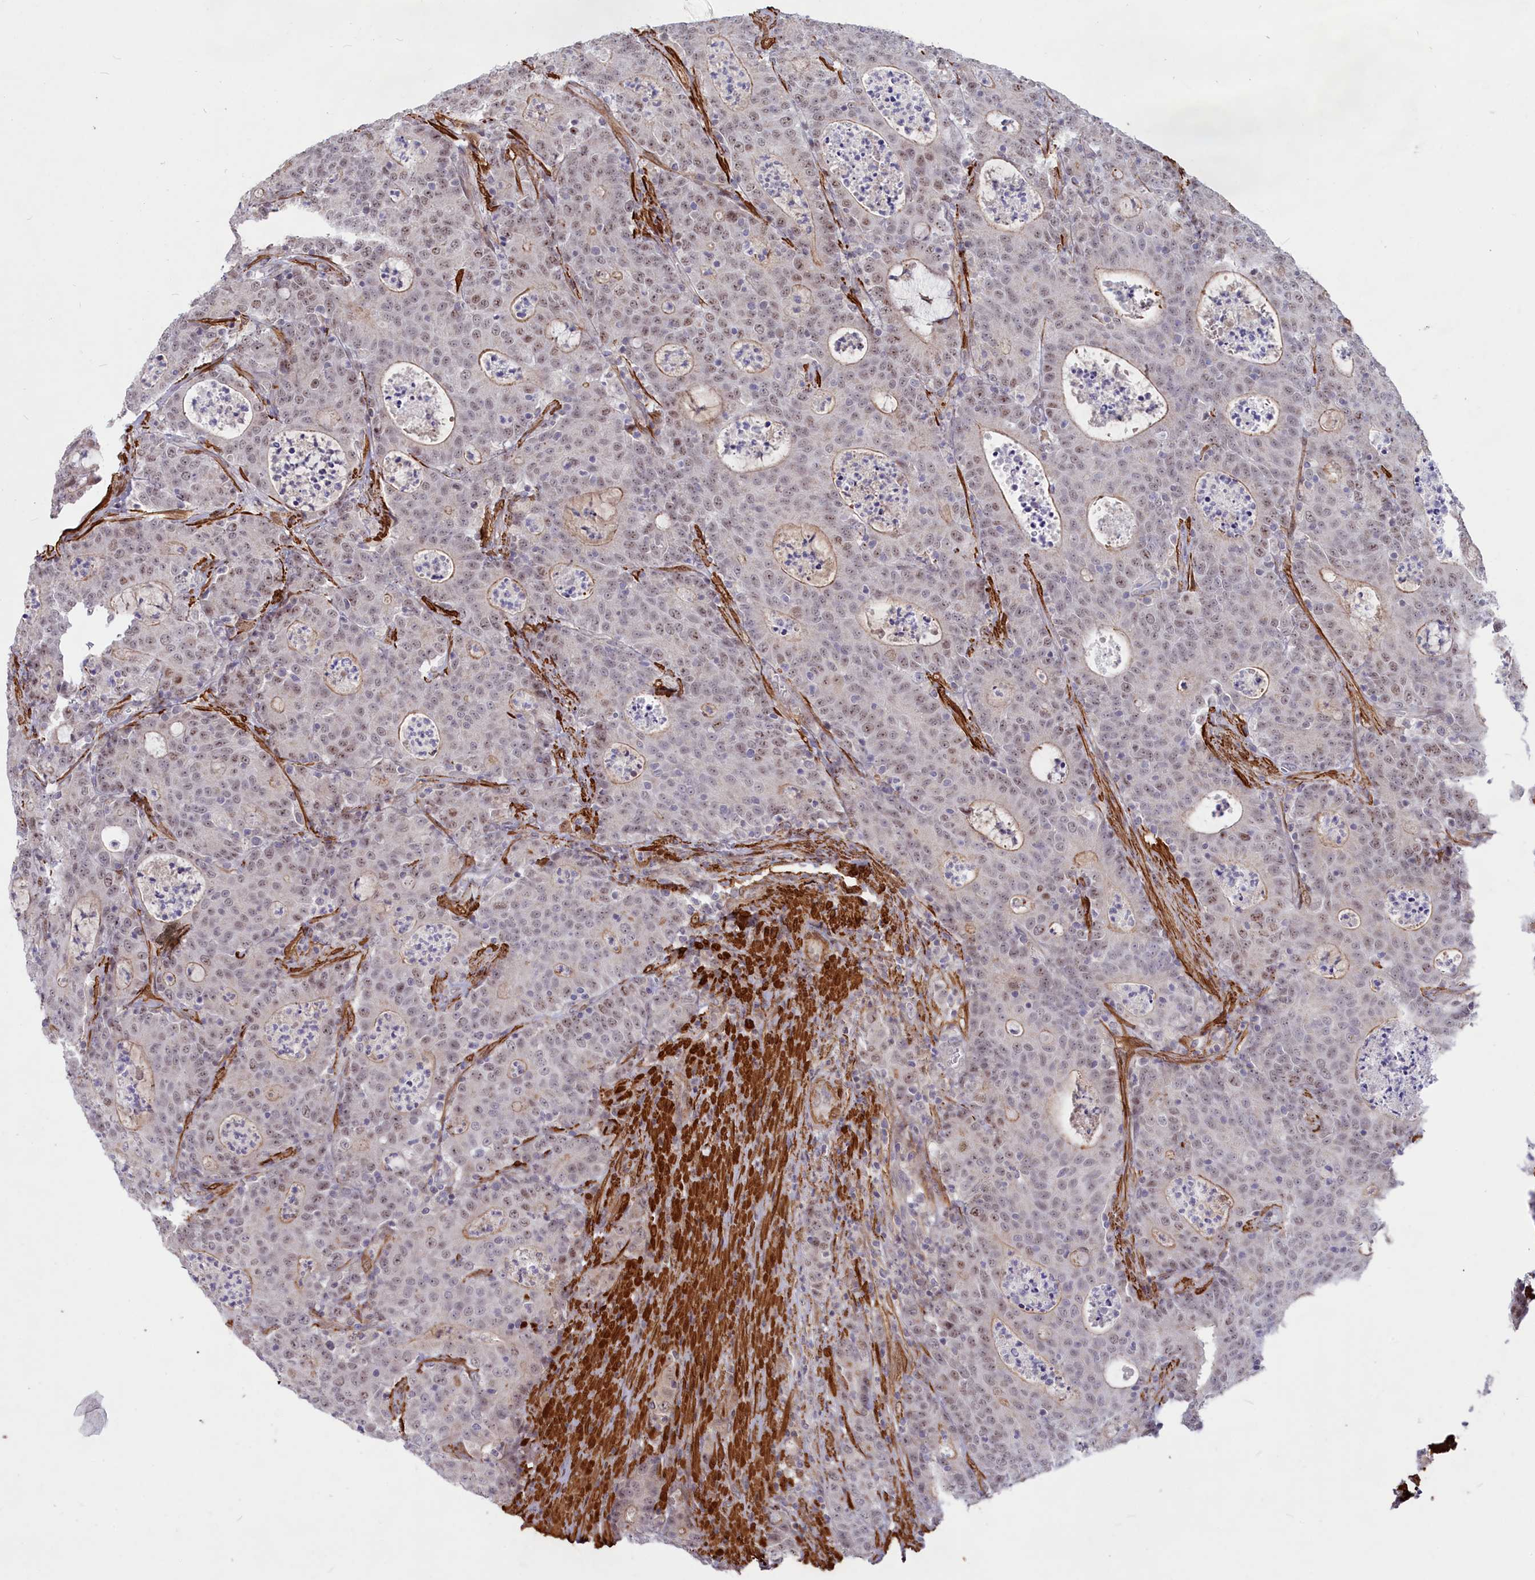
{"staining": {"intensity": "moderate", "quantity": "<25%", "location": "cytoplasmic/membranous,nuclear"}, "tissue": "colorectal cancer", "cell_type": "Tumor cells", "image_type": "cancer", "snomed": [{"axis": "morphology", "description": "Adenocarcinoma, NOS"}, {"axis": "topography", "description": "Colon"}], "caption": "Colorectal cancer (adenocarcinoma) tissue reveals moderate cytoplasmic/membranous and nuclear expression in approximately <25% of tumor cells, visualized by immunohistochemistry.", "gene": "CCDC154", "patient": {"sex": "male", "age": 83}}